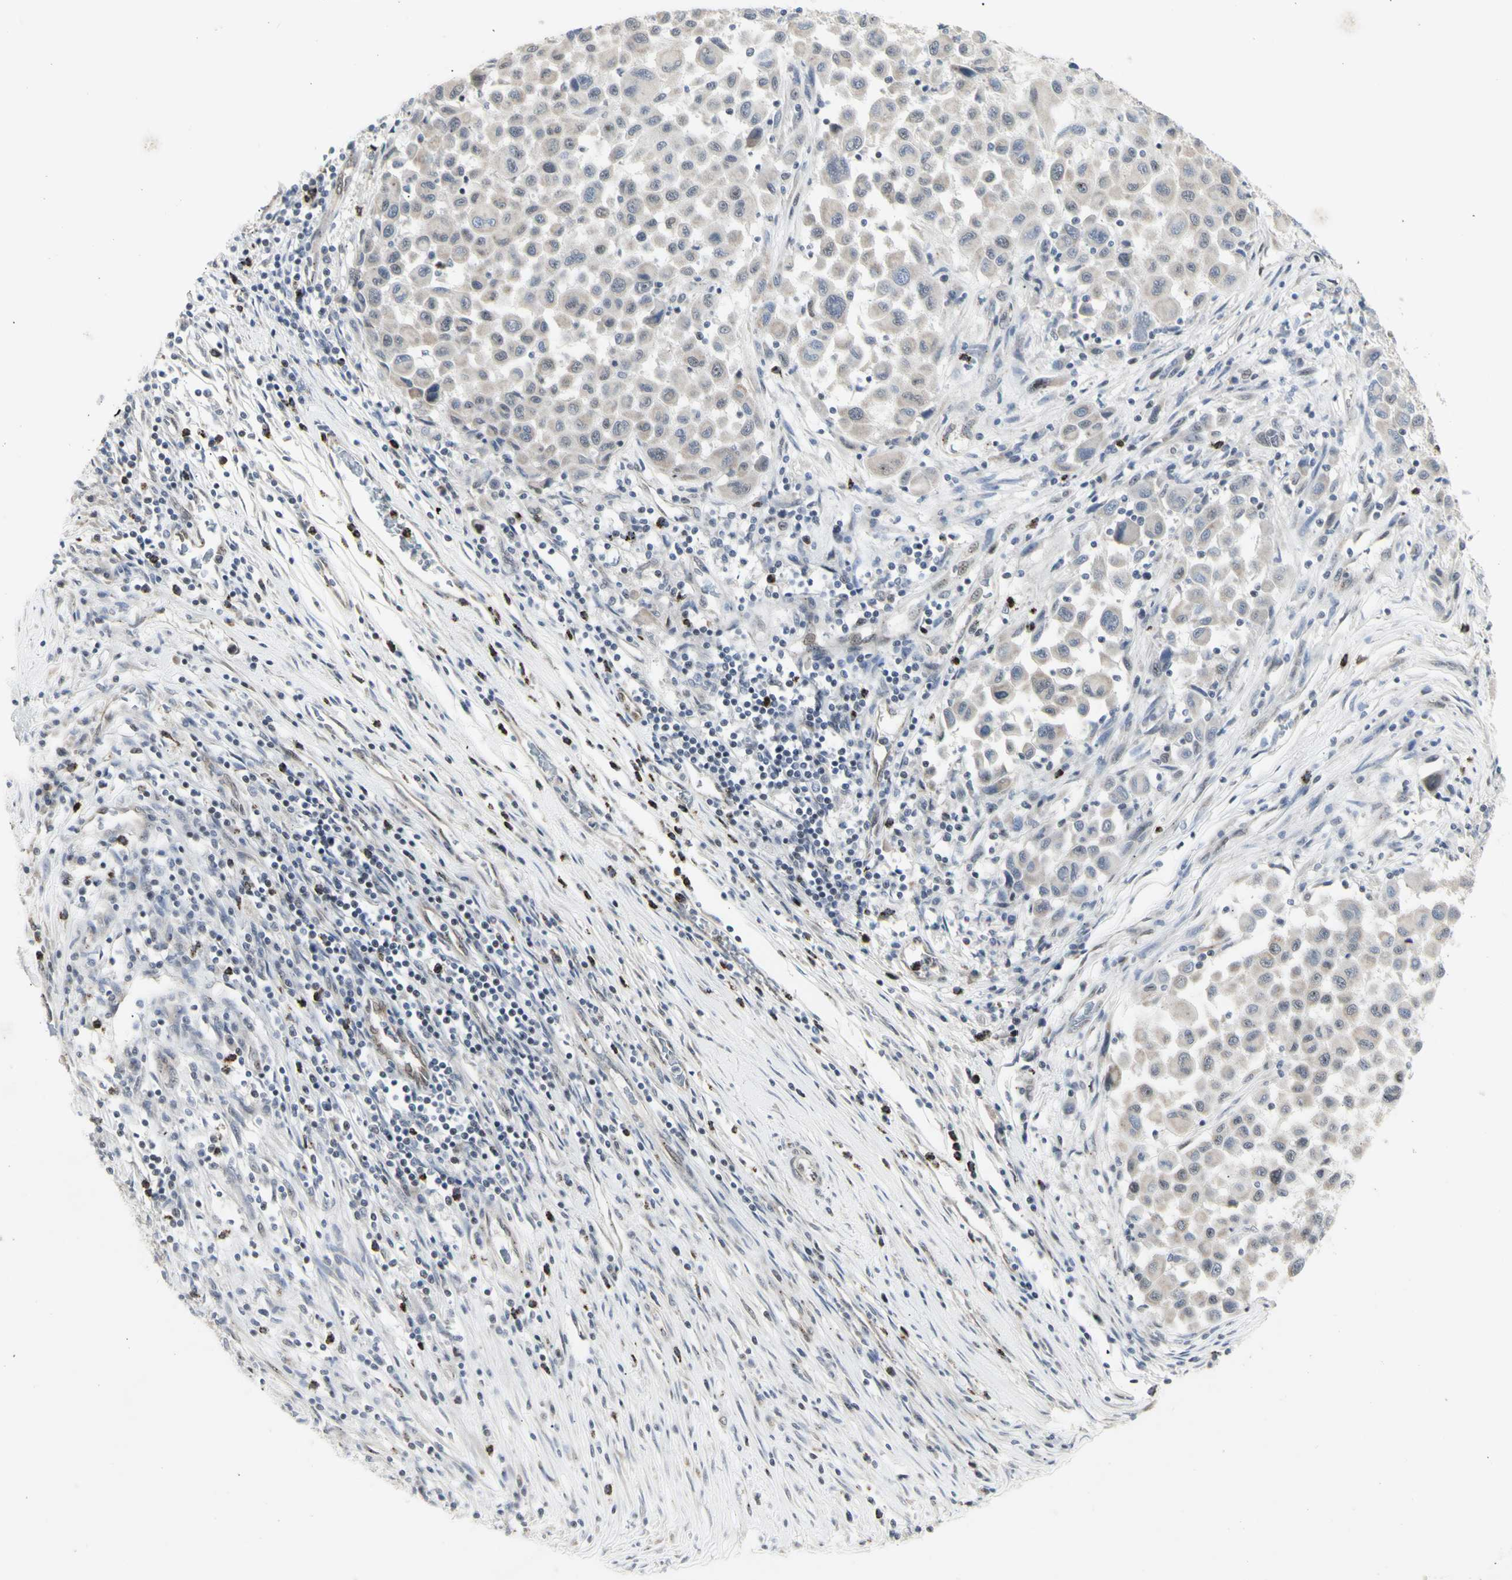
{"staining": {"intensity": "negative", "quantity": "none", "location": "none"}, "tissue": "melanoma", "cell_type": "Tumor cells", "image_type": "cancer", "snomed": [{"axis": "morphology", "description": "Malignant melanoma, Metastatic site"}, {"axis": "topography", "description": "Lymph node"}], "caption": "Tumor cells show no significant protein staining in malignant melanoma (metastatic site).", "gene": "DHRS7B", "patient": {"sex": "male", "age": 61}}